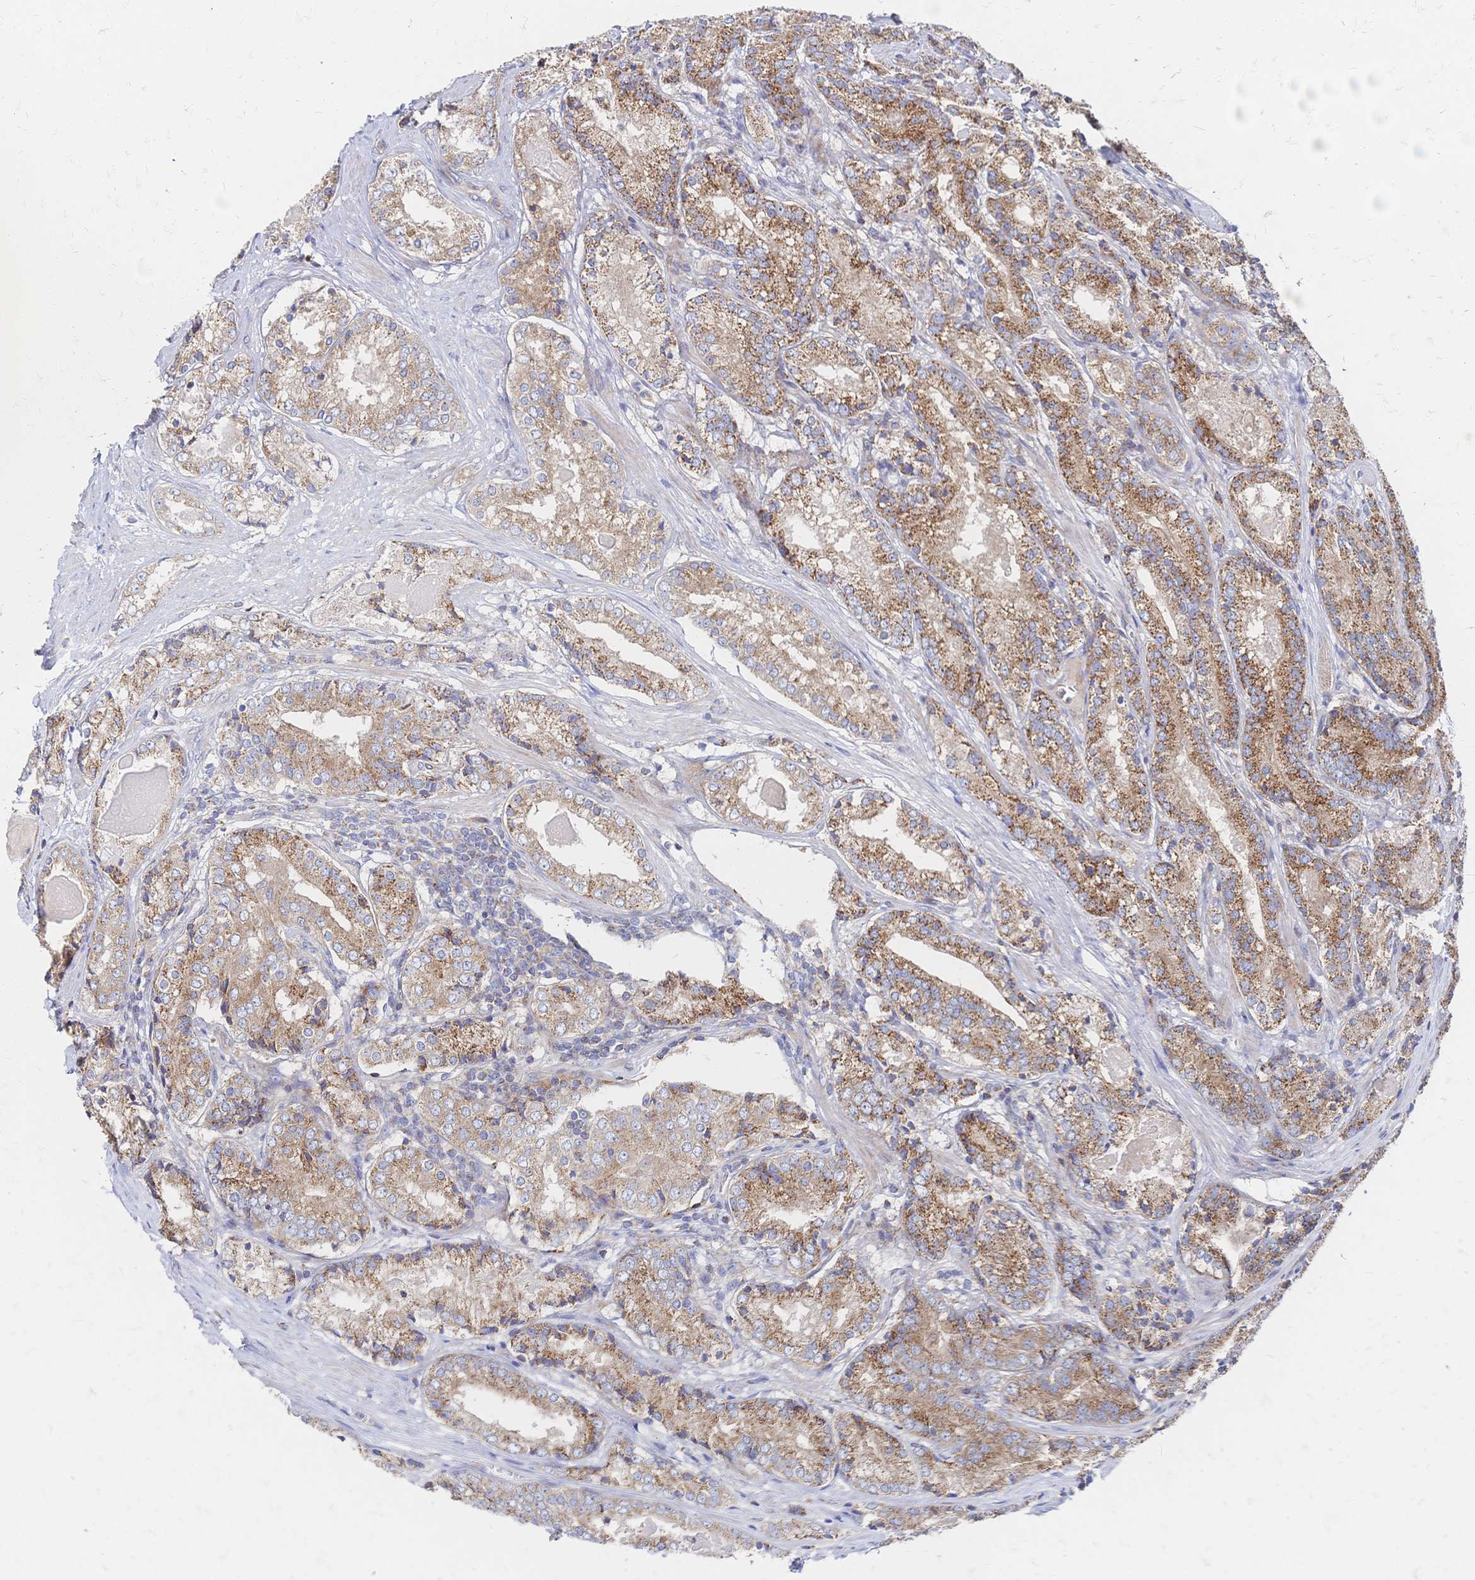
{"staining": {"intensity": "moderate", "quantity": ">75%", "location": "cytoplasmic/membranous"}, "tissue": "prostate cancer", "cell_type": "Tumor cells", "image_type": "cancer", "snomed": [{"axis": "morphology", "description": "Adenocarcinoma, NOS"}, {"axis": "morphology", "description": "Adenocarcinoma, Low grade"}, {"axis": "topography", "description": "Prostate"}], "caption": "A brown stain shows moderate cytoplasmic/membranous positivity of a protein in prostate cancer tumor cells. The staining was performed using DAB (3,3'-diaminobenzidine) to visualize the protein expression in brown, while the nuclei were stained in blue with hematoxylin (Magnification: 20x).", "gene": "SORBS1", "patient": {"sex": "male", "age": 68}}